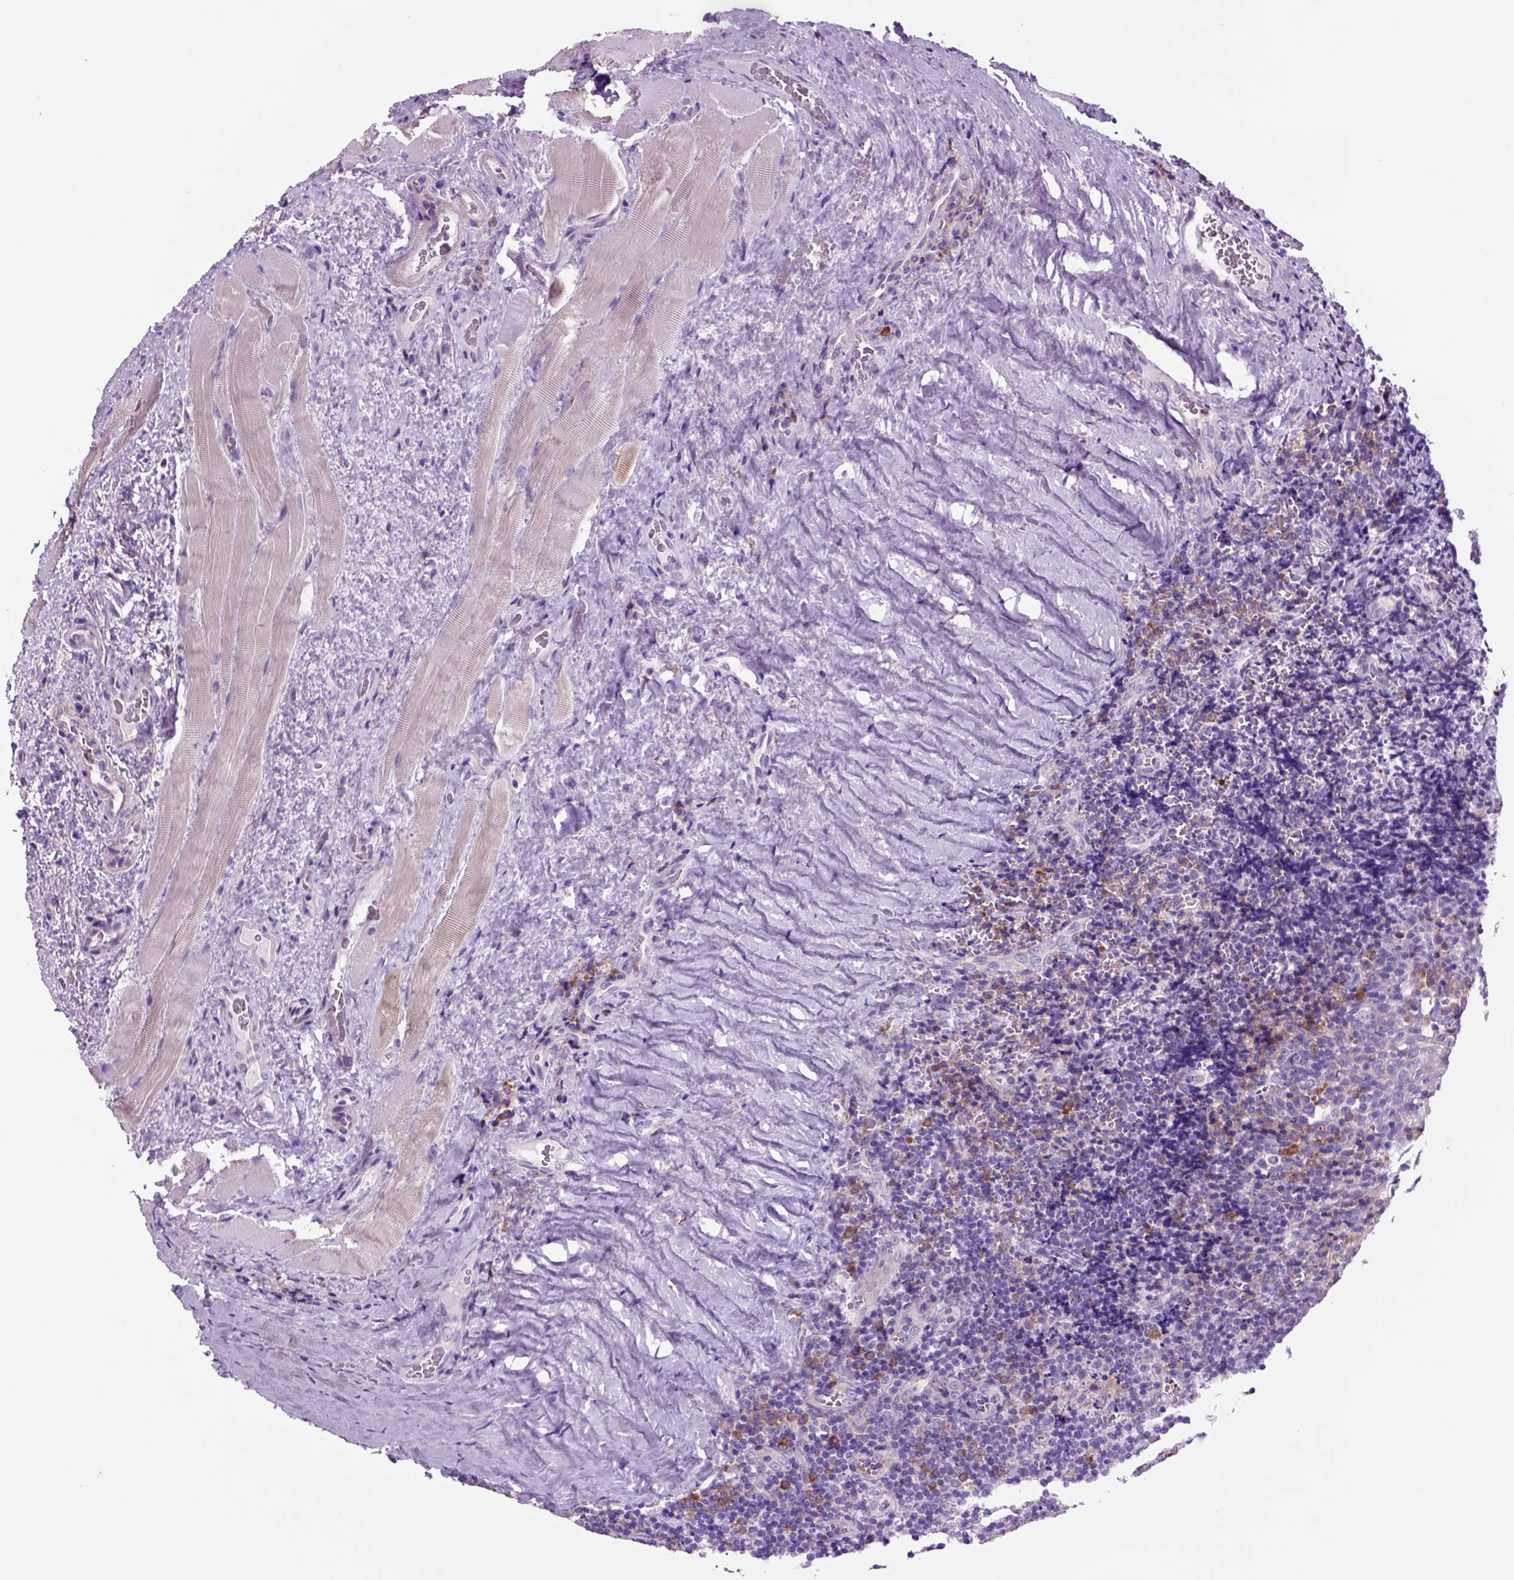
{"staining": {"intensity": "moderate", "quantity": "<25%", "location": "cytoplasmic/membranous"}, "tissue": "tonsil", "cell_type": "Germinal center cells", "image_type": "normal", "snomed": [{"axis": "morphology", "description": "Normal tissue, NOS"}, {"axis": "morphology", "description": "Inflammation, NOS"}, {"axis": "topography", "description": "Tonsil"}], "caption": "Tonsil stained with immunohistochemistry reveals moderate cytoplasmic/membranous positivity in about <25% of germinal center cells. The staining was performed using DAB, with brown indicating positive protein expression. Nuclei are stained blue with hematoxylin.", "gene": "PIAS3", "patient": {"sex": "female", "age": 31}}